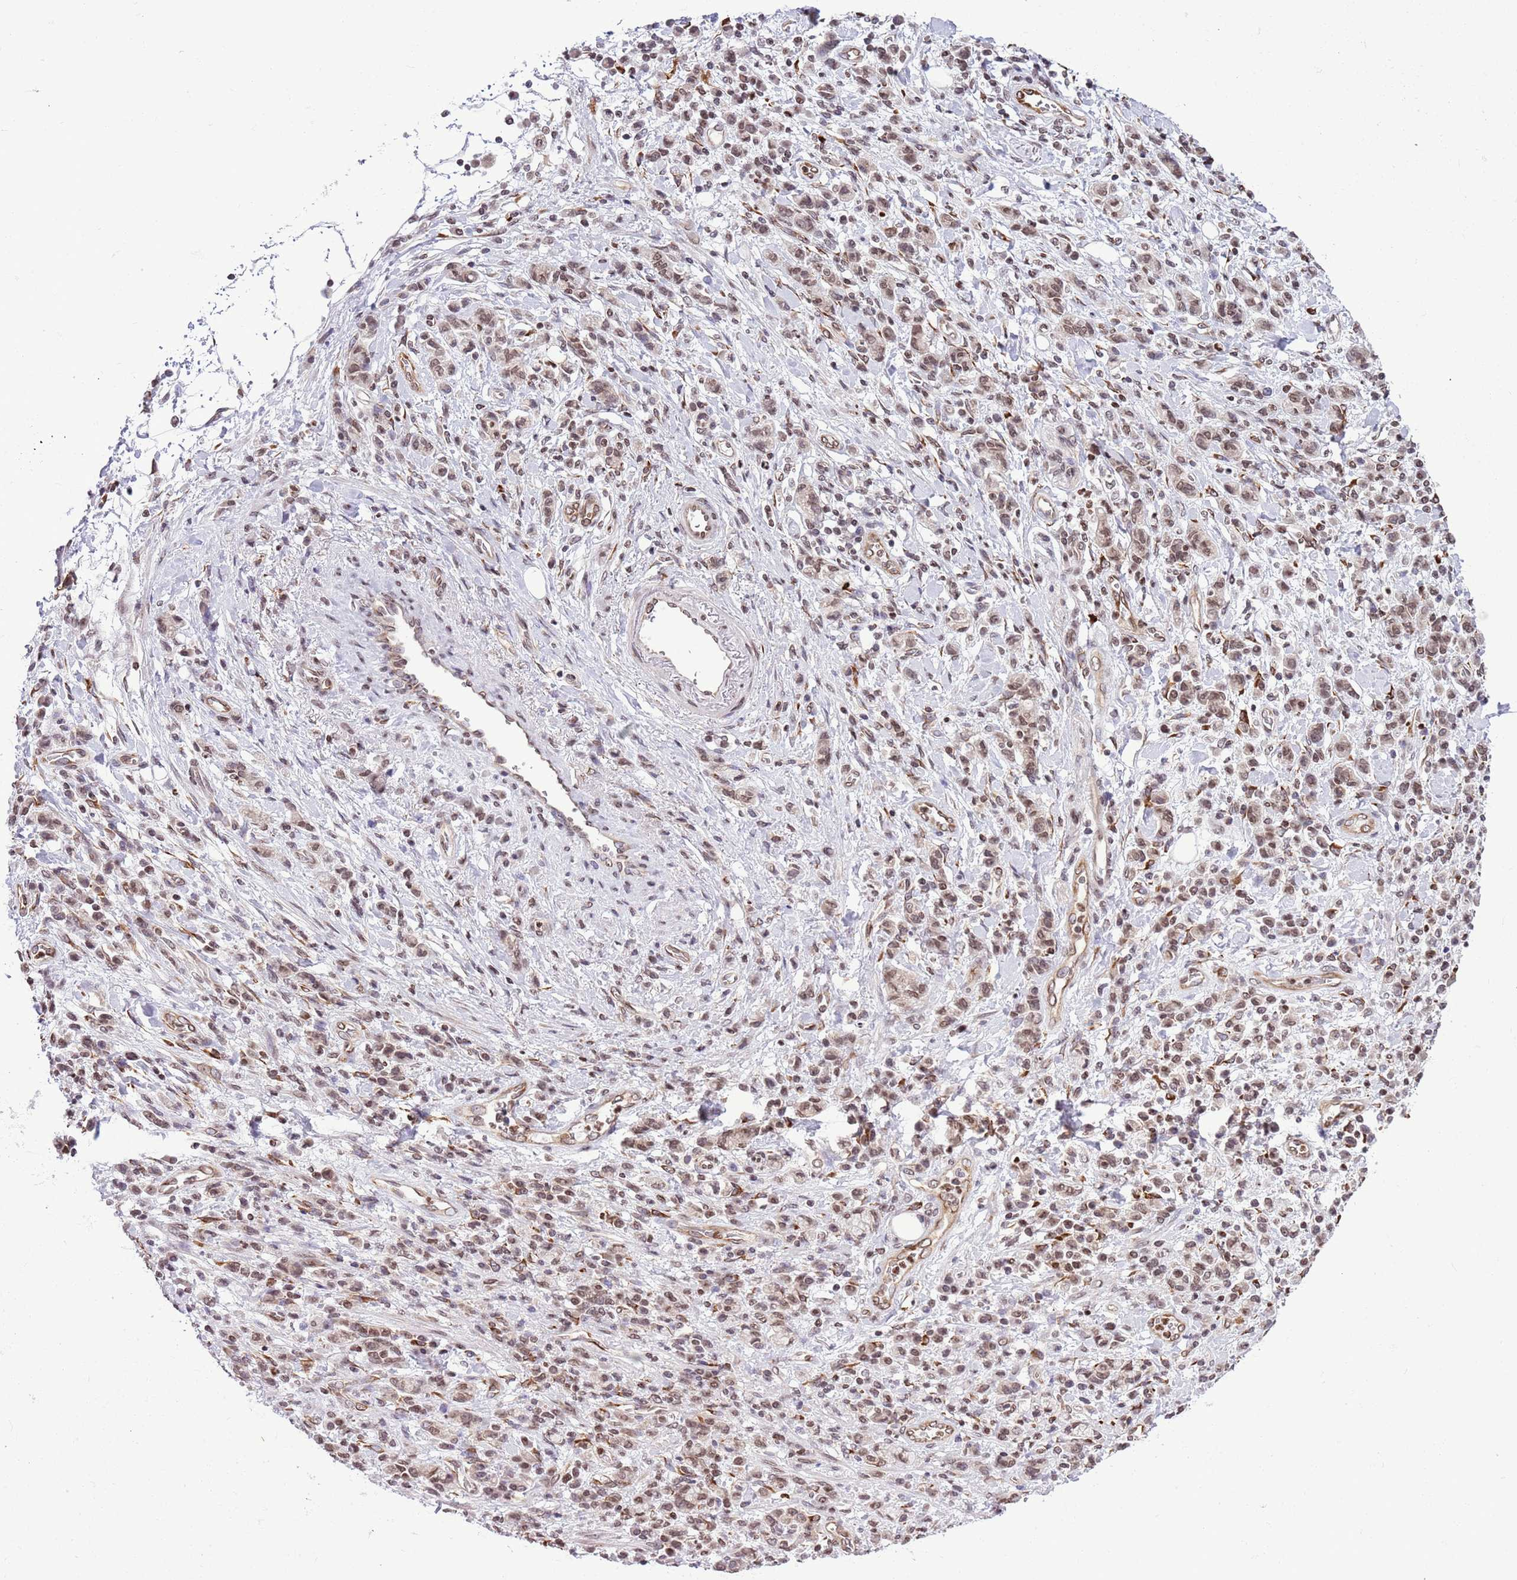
{"staining": {"intensity": "weak", "quantity": "25%-75%", "location": "nuclear"}, "tissue": "stomach cancer", "cell_type": "Tumor cells", "image_type": "cancer", "snomed": [{"axis": "morphology", "description": "Adenocarcinoma, NOS"}, {"axis": "topography", "description": "Stomach"}], "caption": "Immunohistochemistry of stomach cancer demonstrates low levels of weak nuclear positivity in approximately 25%-75% of tumor cells.", "gene": "NRIP1", "patient": {"sex": "male", "age": 77}}